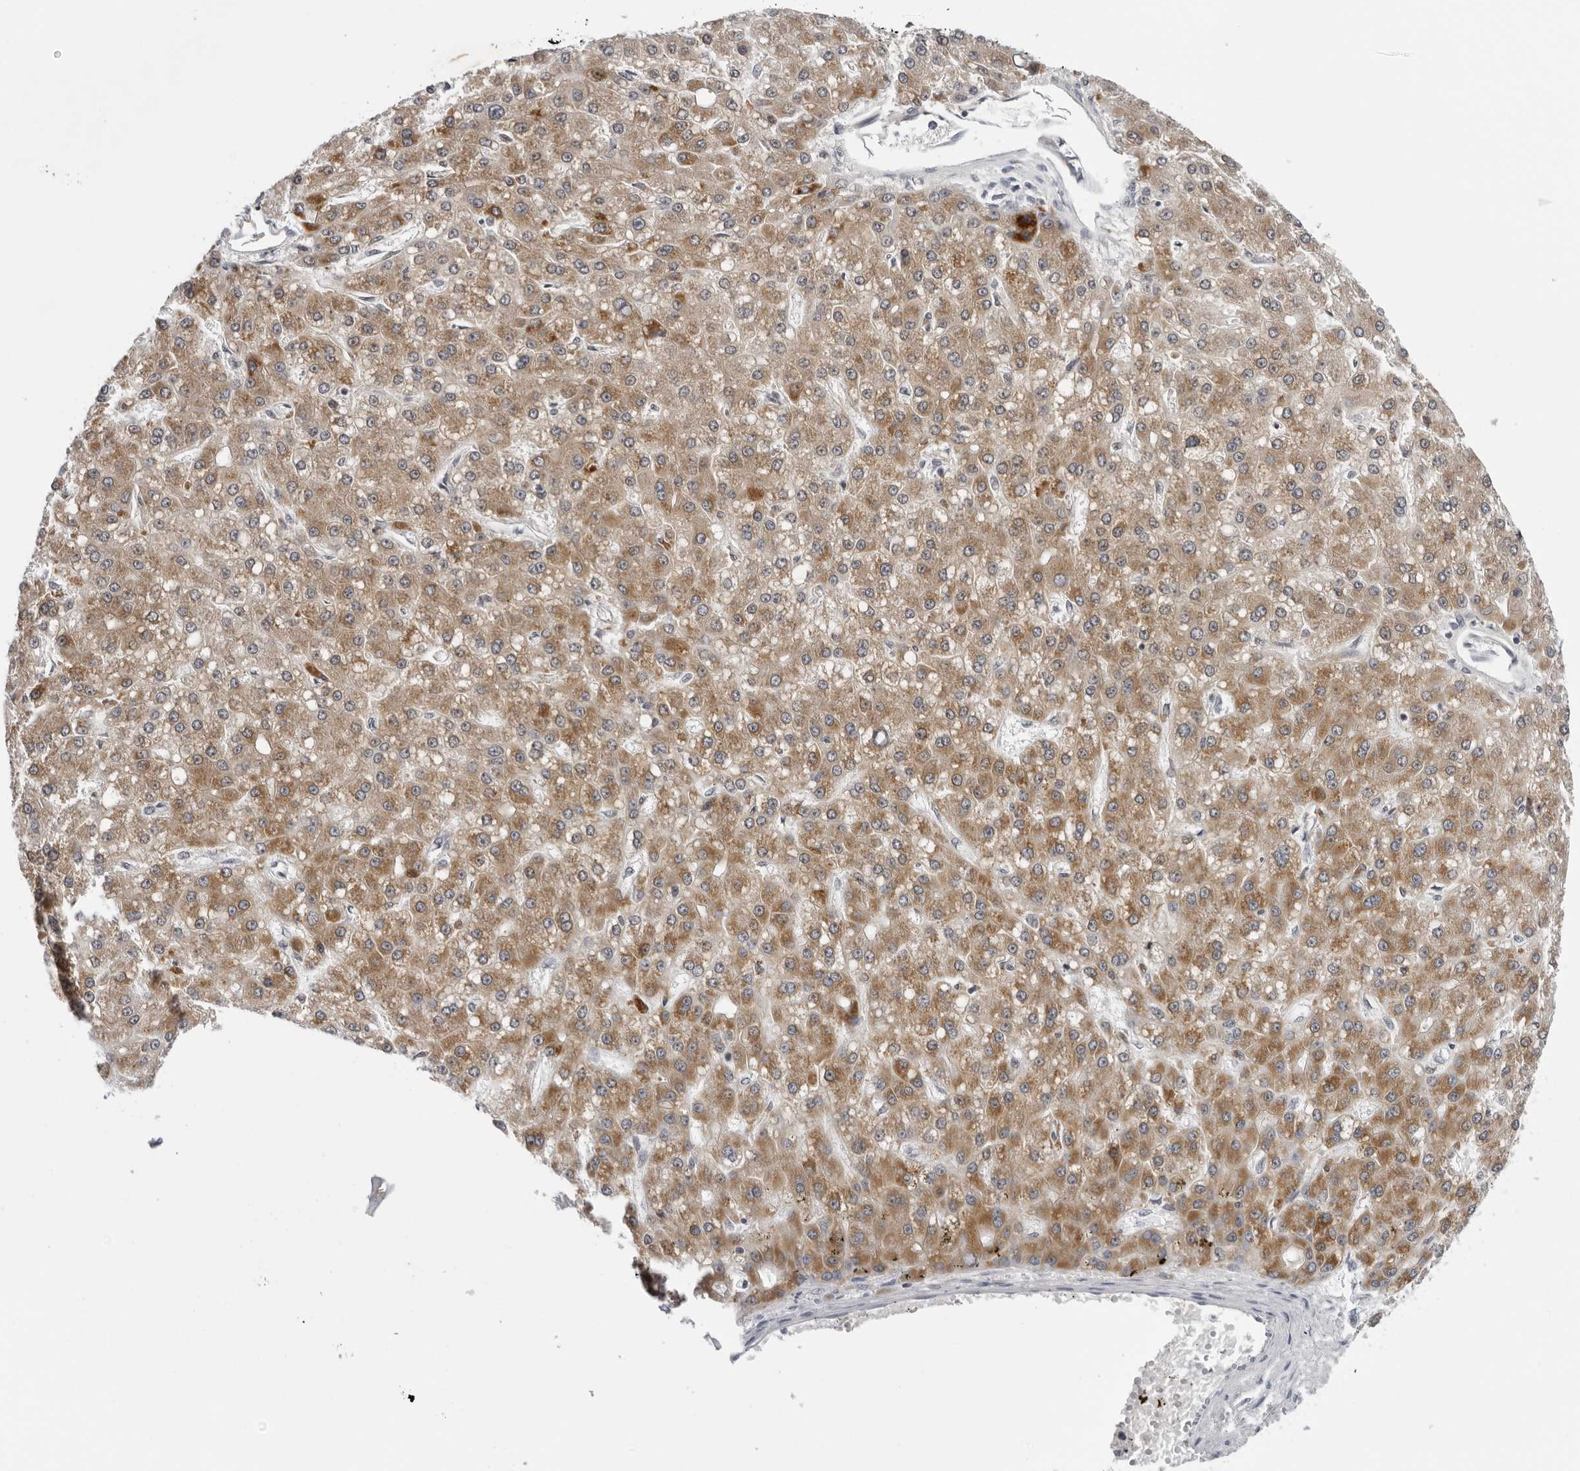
{"staining": {"intensity": "moderate", "quantity": ">75%", "location": "cytoplasmic/membranous"}, "tissue": "liver cancer", "cell_type": "Tumor cells", "image_type": "cancer", "snomed": [{"axis": "morphology", "description": "Carcinoma, Hepatocellular, NOS"}, {"axis": "topography", "description": "Liver"}], "caption": "A photomicrograph showing moderate cytoplasmic/membranous staining in about >75% of tumor cells in hepatocellular carcinoma (liver), as visualized by brown immunohistochemical staining.", "gene": "CPT2", "patient": {"sex": "male", "age": 67}}